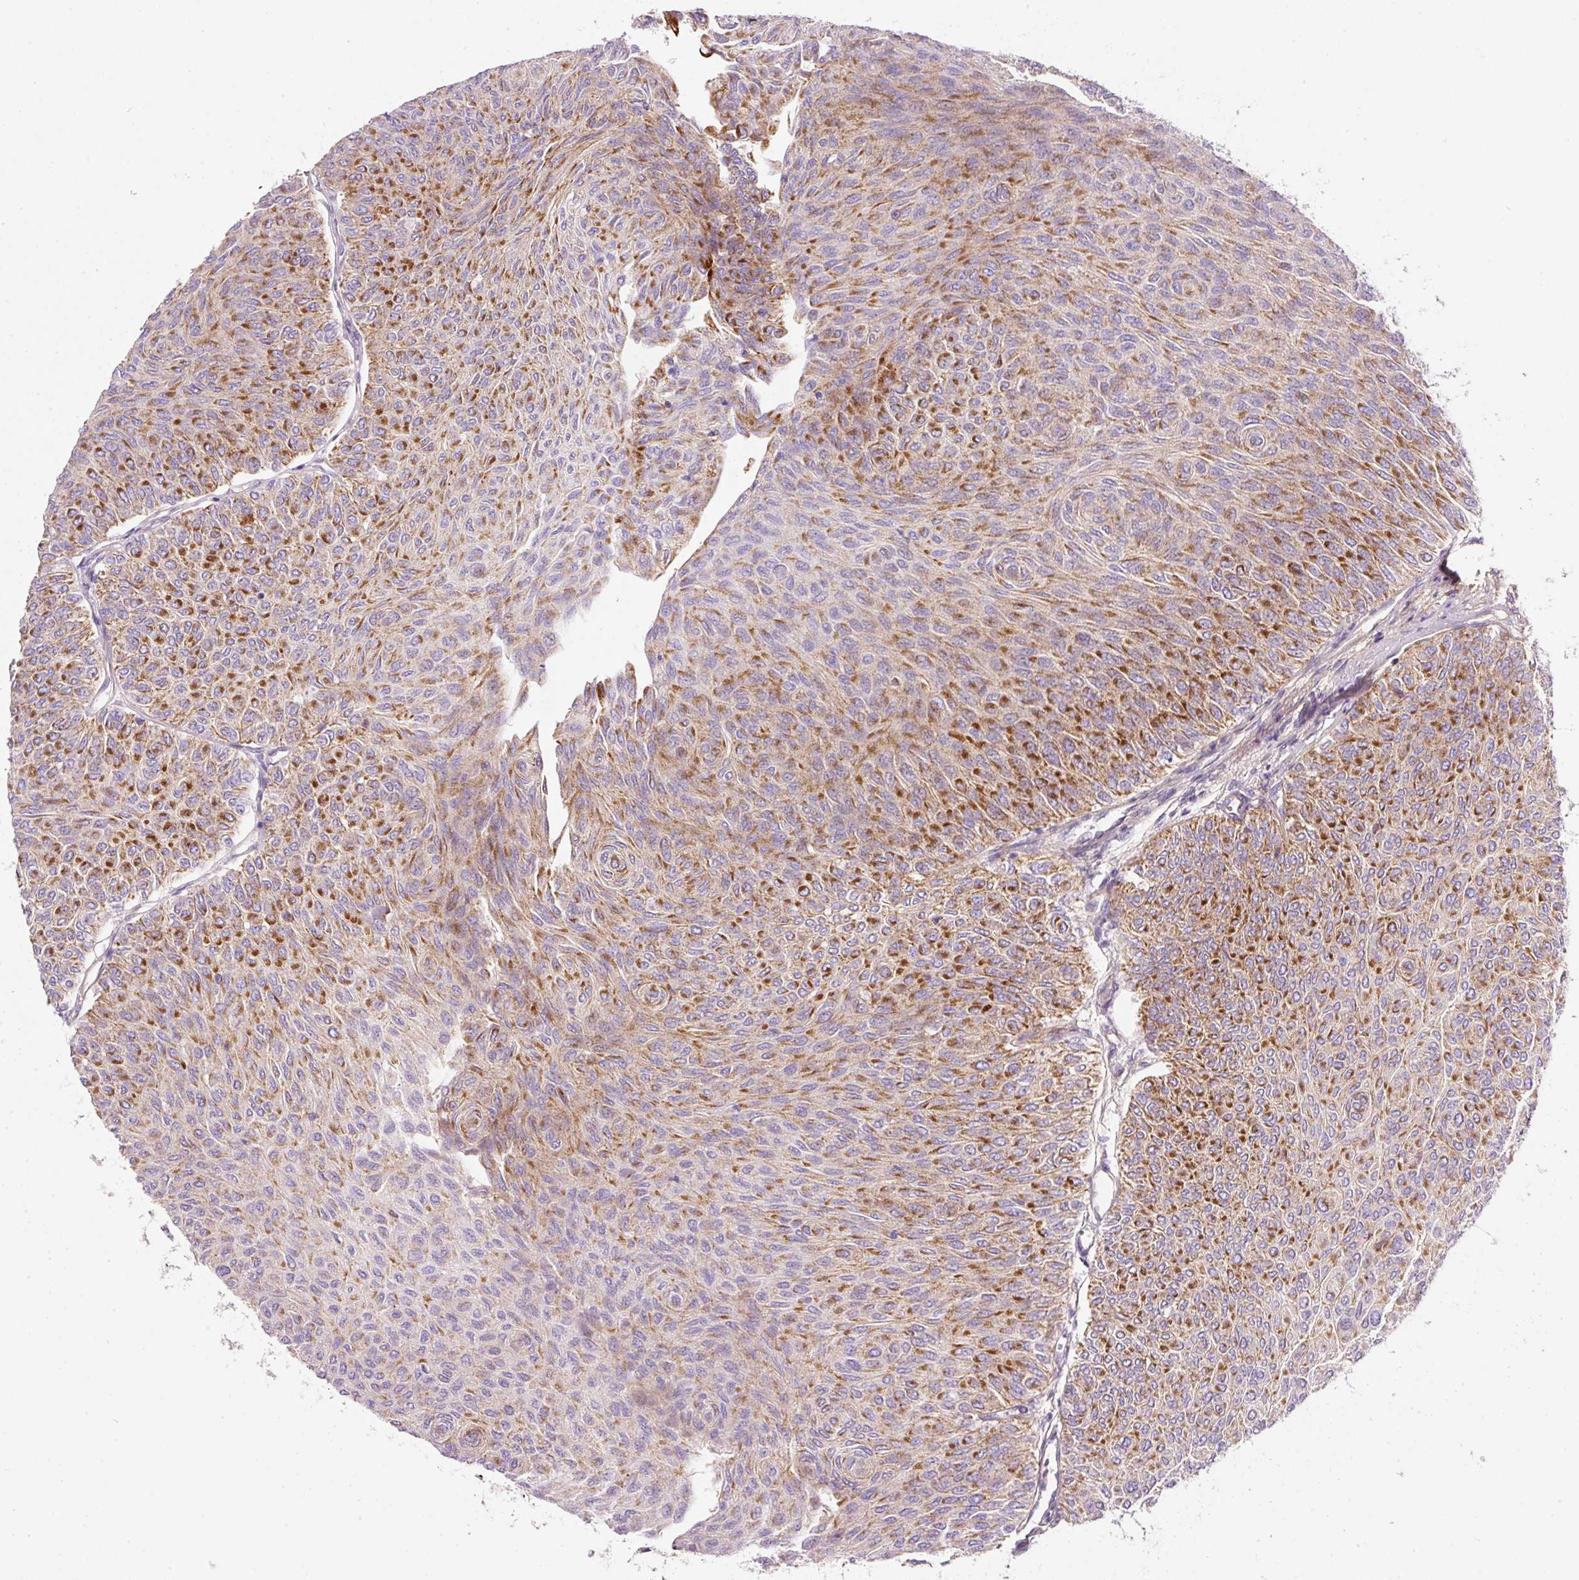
{"staining": {"intensity": "strong", "quantity": "25%-75%", "location": "cytoplasmic/membranous"}, "tissue": "urothelial cancer", "cell_type": "Tumor cells", "image_type": "cancer", "snomed": [{"axis": "morphology", "description": "Urothelial carcinoma, Low grade"}, {"axis": "topography", "description": "Urinary bladder"}], "caption": "Immunohistochemical staining of urothelial cancer demonstrates strong cytoplasmic/membranous protein staining in approximately 25%-75% of tumor cells.", "gene": "SOS2", "patient": {"sex": "male", "age": 78}}